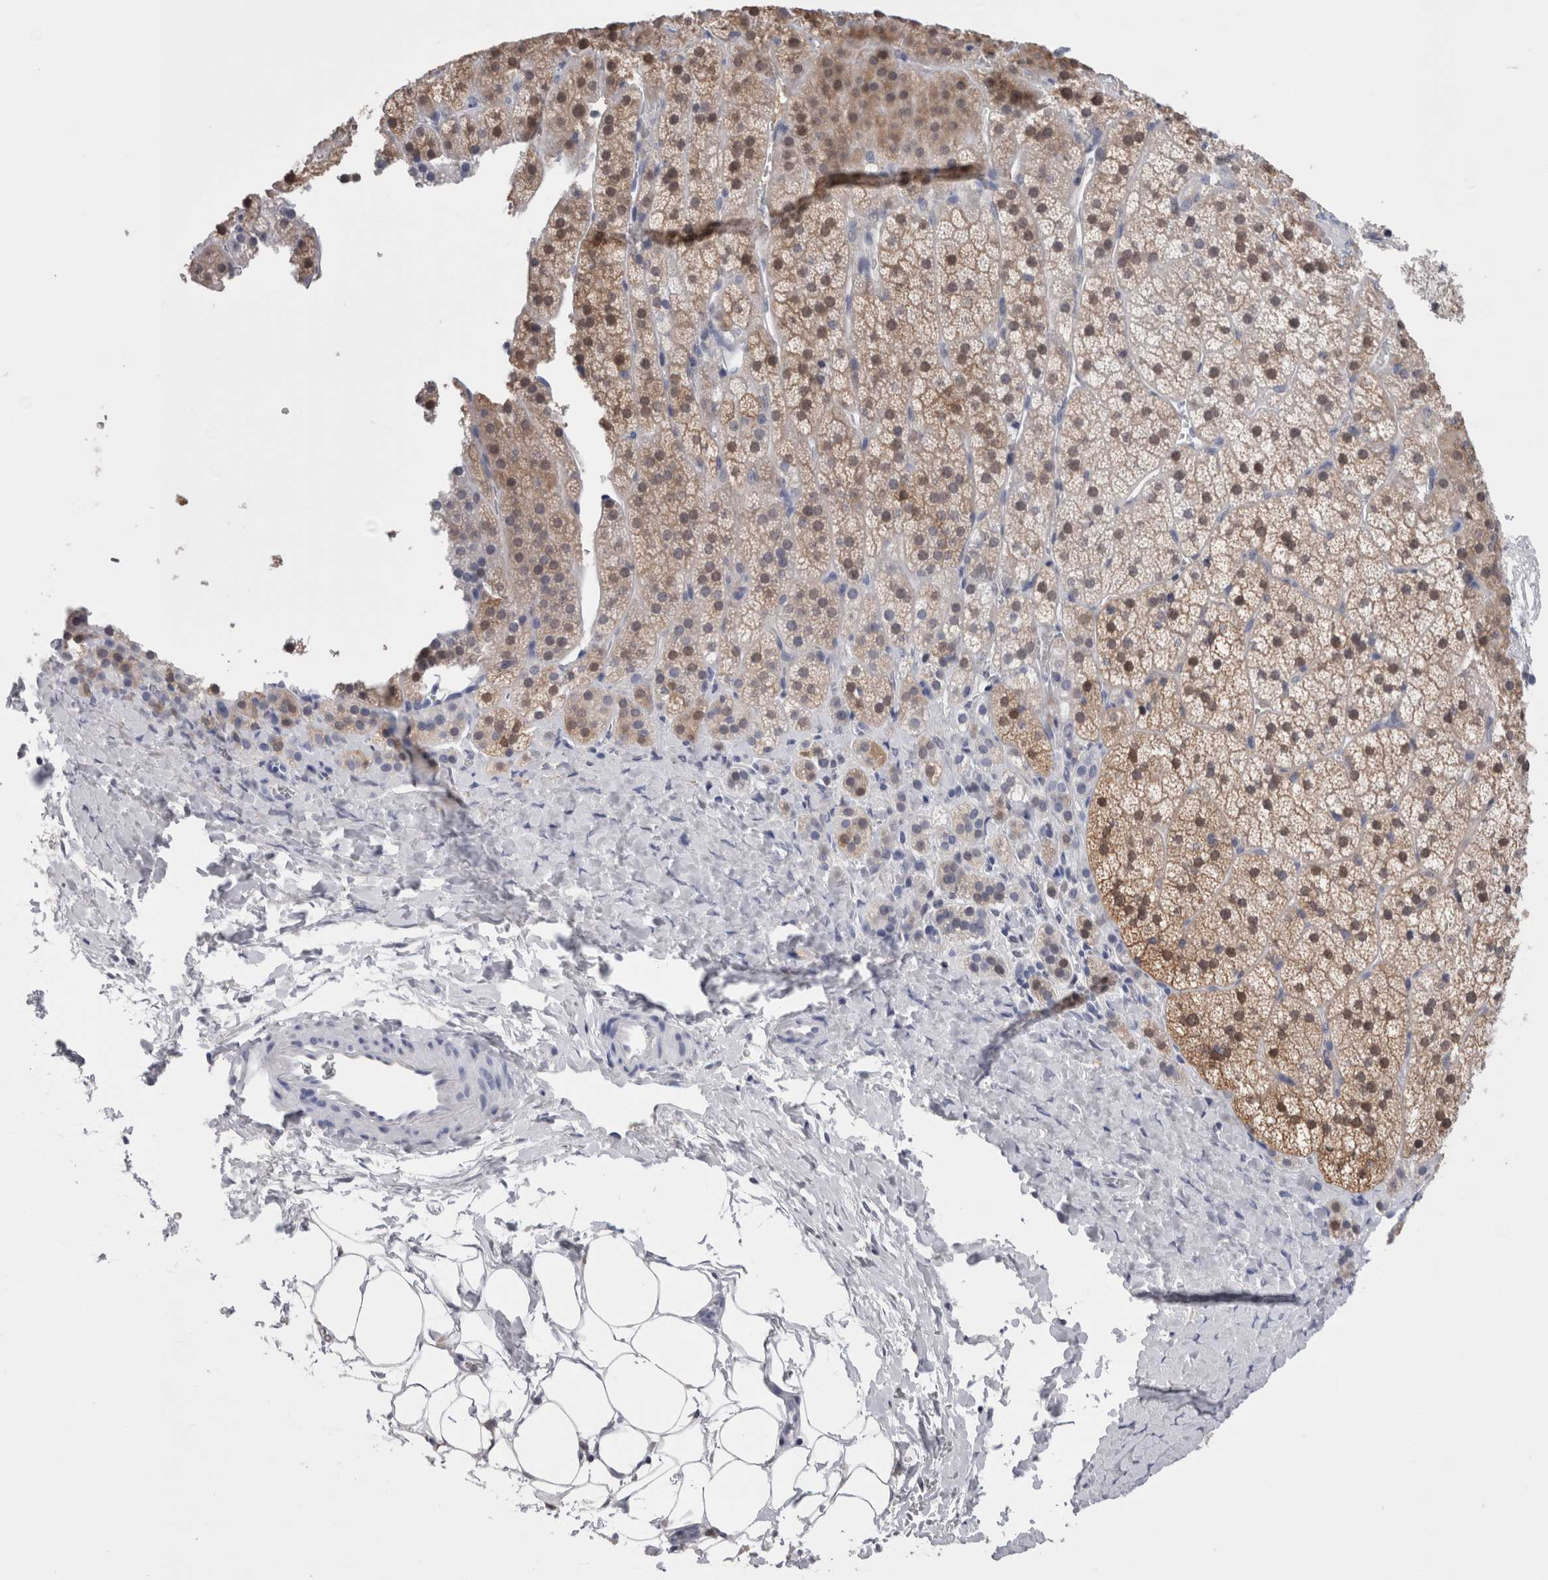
{"staining": {"intensity": "weak", "quantity": ">75%", "location": "cytoplasmic/membranous,nuclear"}, "tissue": "adrenal gland", "cell_type": "Glandular cells", "image_type": "normal", "snomed": [{"axis": "morphology", "description": "Normal tissue, NOS"}, {"axis": "topography", "description": "Adrenal gland"}], "caption": "Protein analysis of normal adrenal gland displays weak cytoplasmic/membranous,nuclear positivity in approximately >75% of glandular cells. (DAB (3,3'-diaminobenzidine) IHC, brown staining for protein, blue staining for nuclei).", "gene": "CA8", "patient": {"sex": "female", "age": 44}}